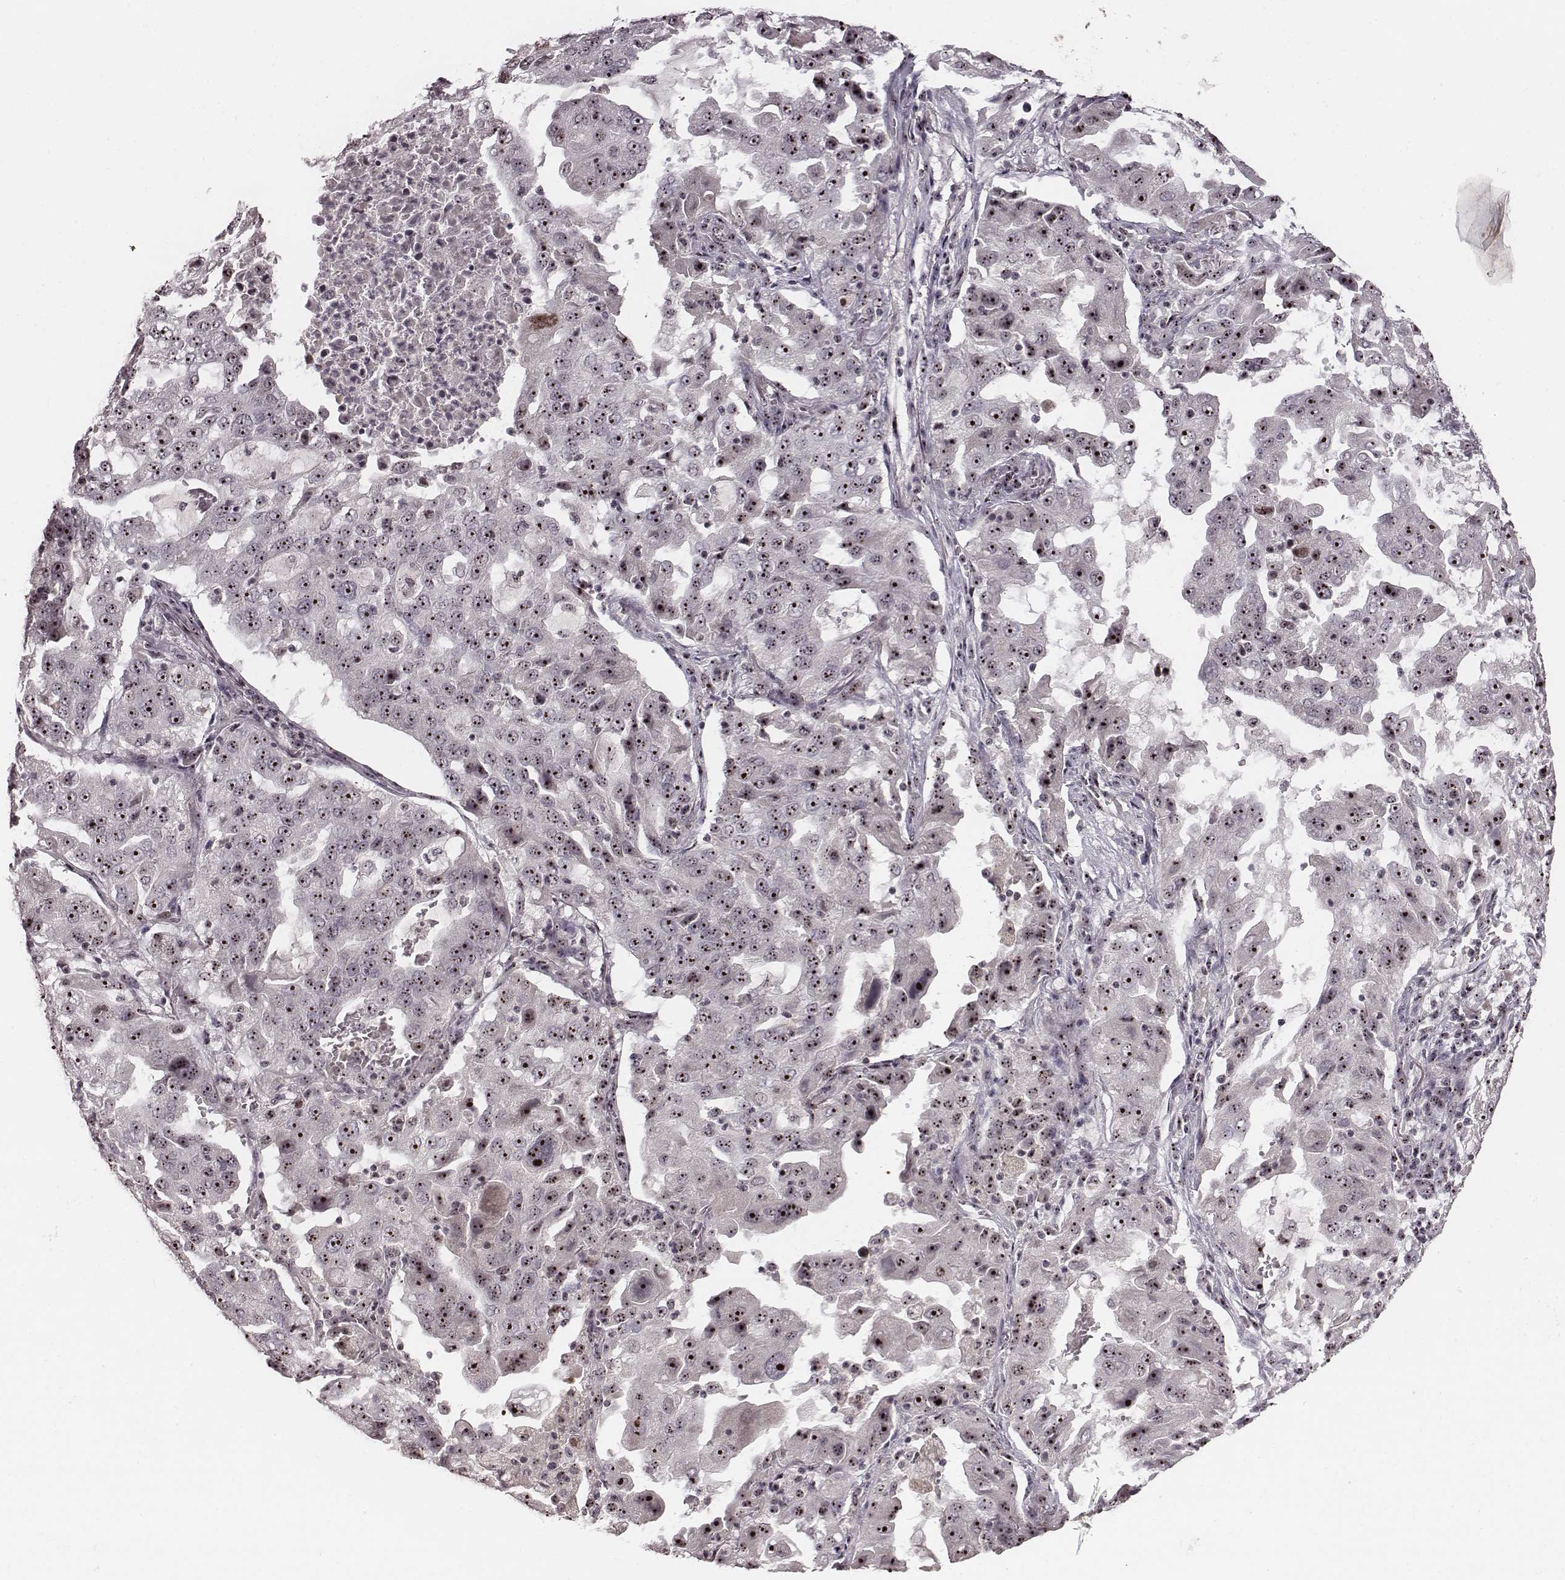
{"staining": {"intensity": "moderate", "quantity": ">75%", "location": "nuclear"}, "tissue": "lung cancer", "cell_type": "Tumor cells", "image_type": "cancer", "snomed": [{"axis": "morphology", "description": "Adenocarcinoma, NOS"}, {"axis": "topography", "description": "Lung"}], "caption": "Human lung adenocarcinoma stained with a protein marker displays moderate staining in tumor cells.", "gene": "NOP56", "patient": {"sex": "female", "age": 61}}